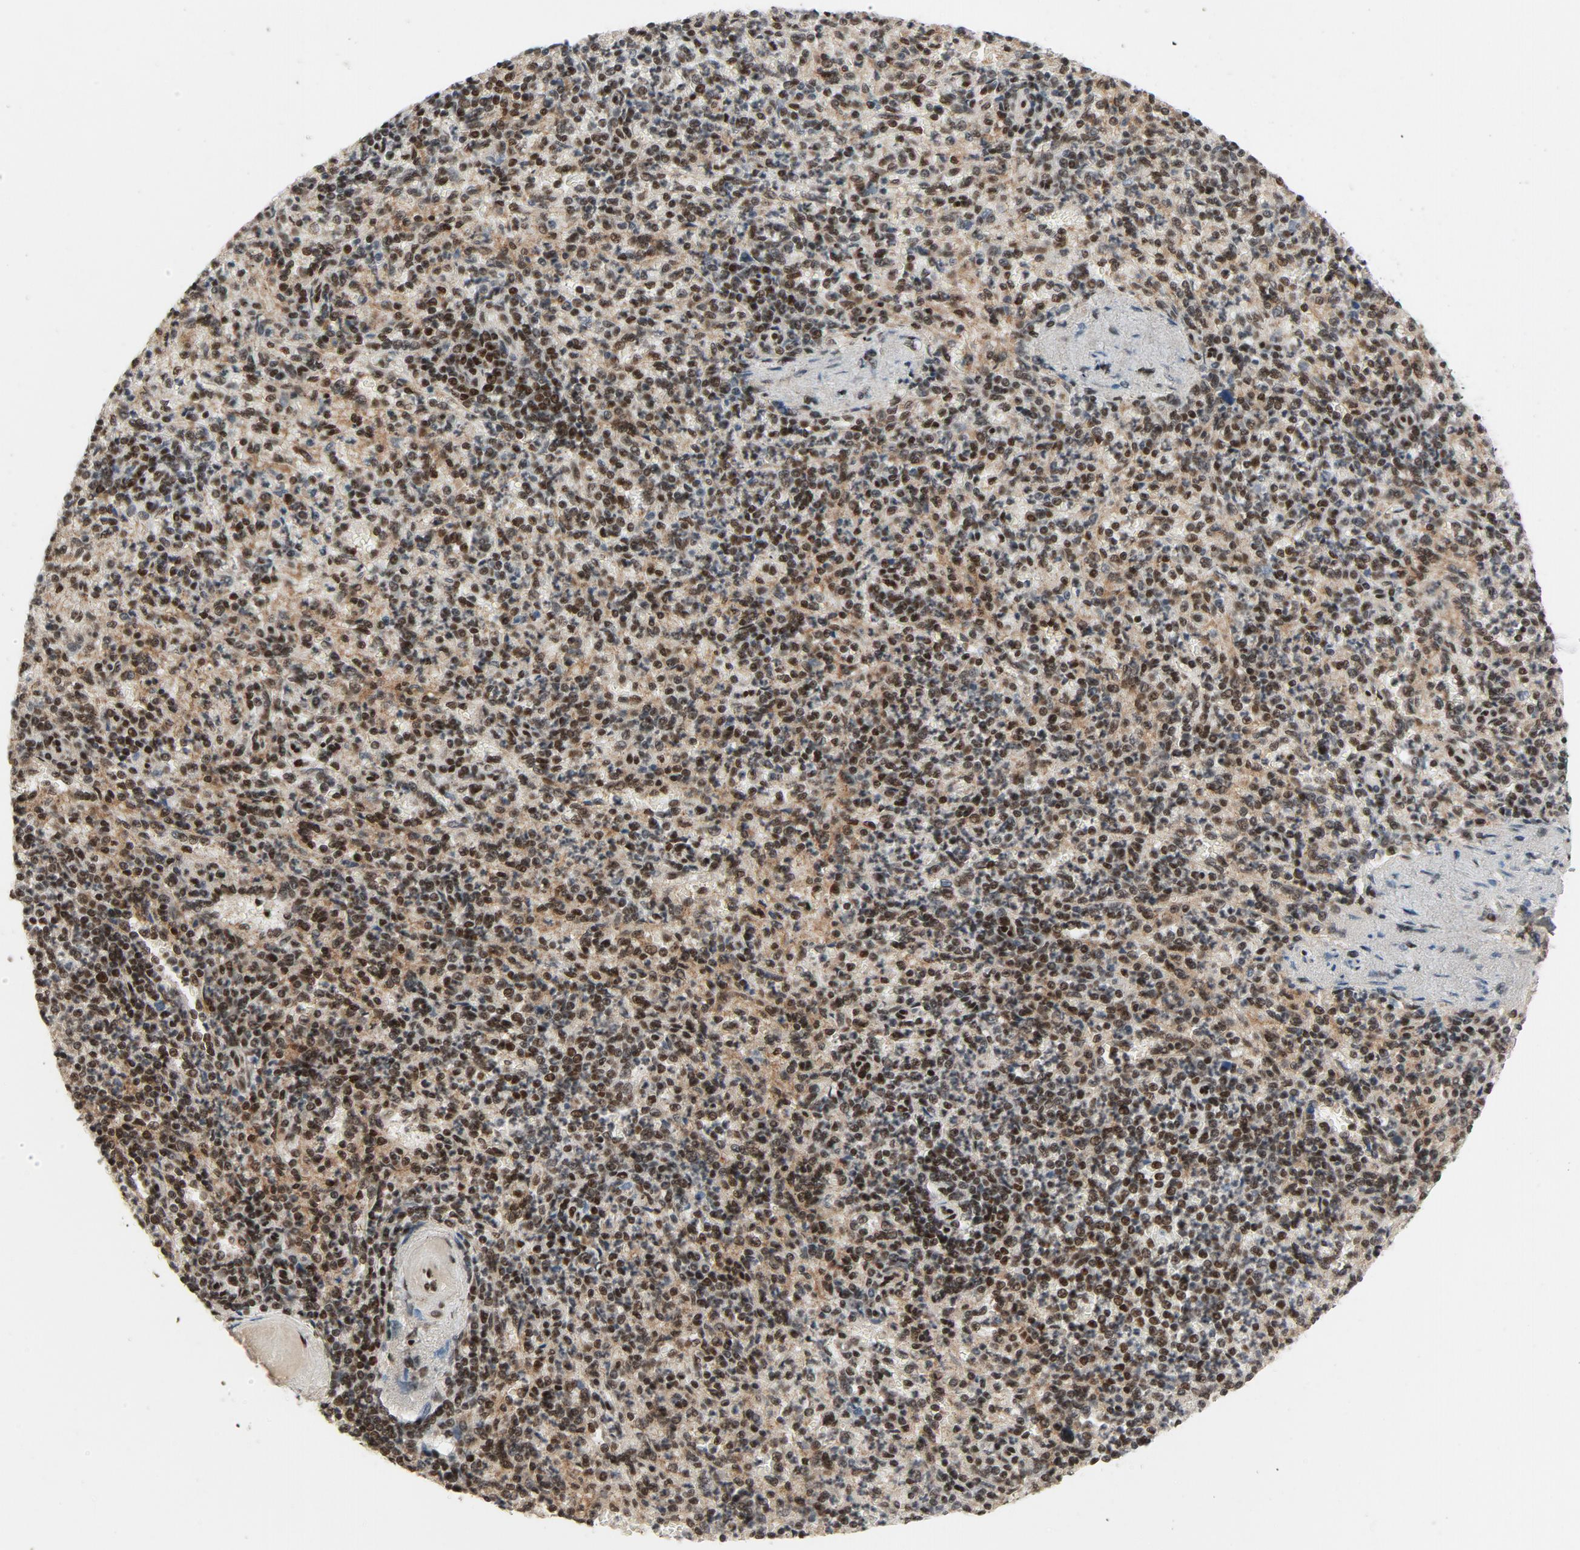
{"staining": {"intensity": "strong", "quantity": ">75%", "location": "nuclear"}, "tissue": "spleen", "cell_type": "Cells in red pulp", "image_type": "normal", "snomed": [{"axis": "morphology", "description": "Normal tissue, NOS"}, {"axis": "topography", "description": "Spleen"}], "caption": "This is a histology image of immunohistochemistry (IHC) staining of unremarkable spleen, which shows strong expression in the nuclear of cells in red pulp.", "gene": "SMARCD1", "patient": {"sex": "female", "age": 74}}